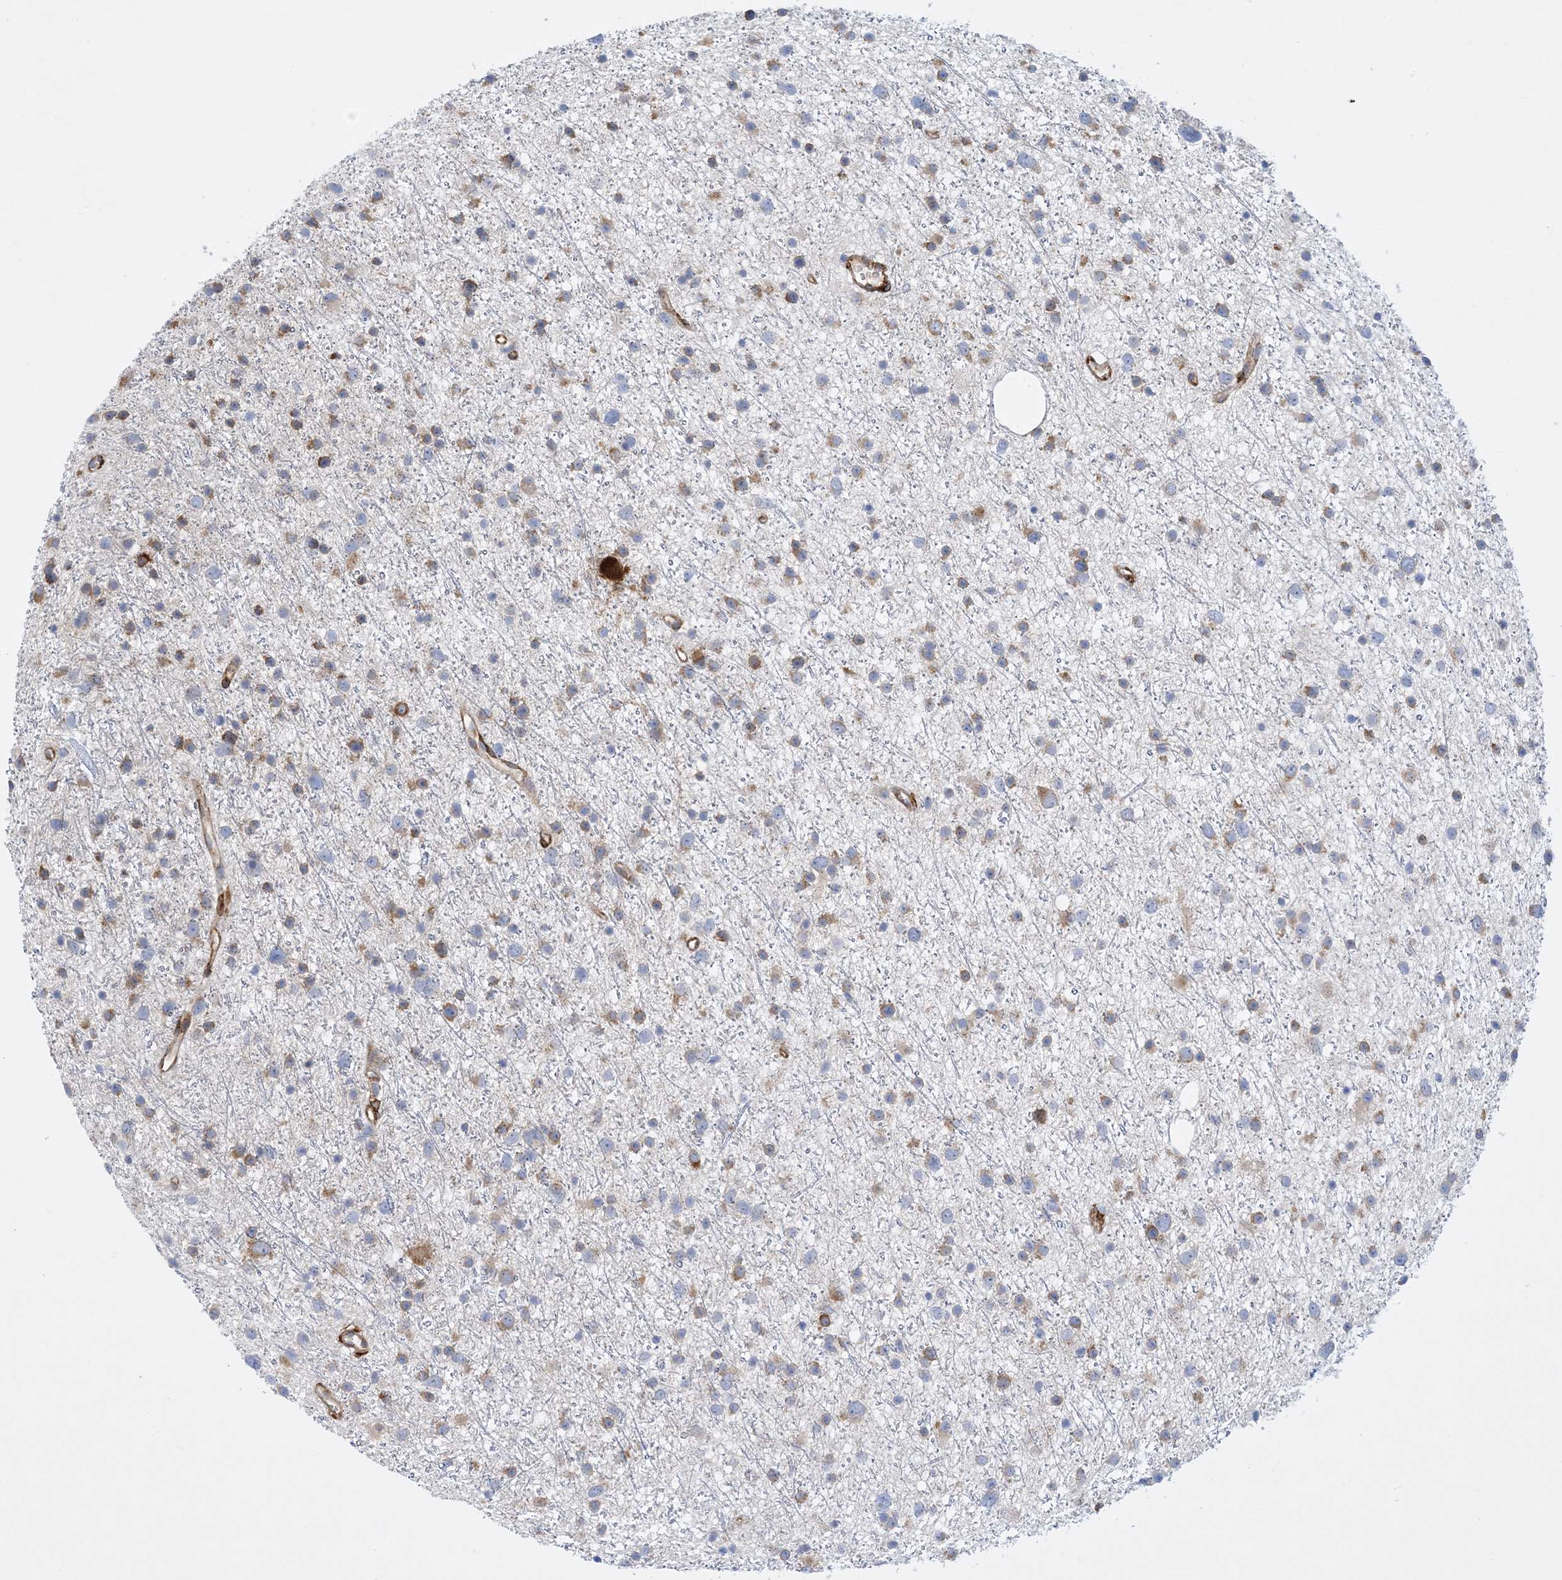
{"staining": {"intensity": "moderate", "quantity": "<25%", "location": "cytoplasmic/membranous"}, "tissue": "glioma", "cell_type": "Tumor cells", "image_type": "cancer", "snomed": [{"axis": "morphology", "description": "Glioma, malignant, Low grade"}, {"axis": "topography", "description": "Cerebral cortex"}], "caption": "Immunohistochemistry photomicrograph of human low-grade glioma (malignant) stained for a protein (brown), which demonstrates low levels of moderate cytoplasmic/membranous expression in approximately <25% of tumor cells.", "gene": "RBMS3", "patient": {"sex": "female", "age": 39}}